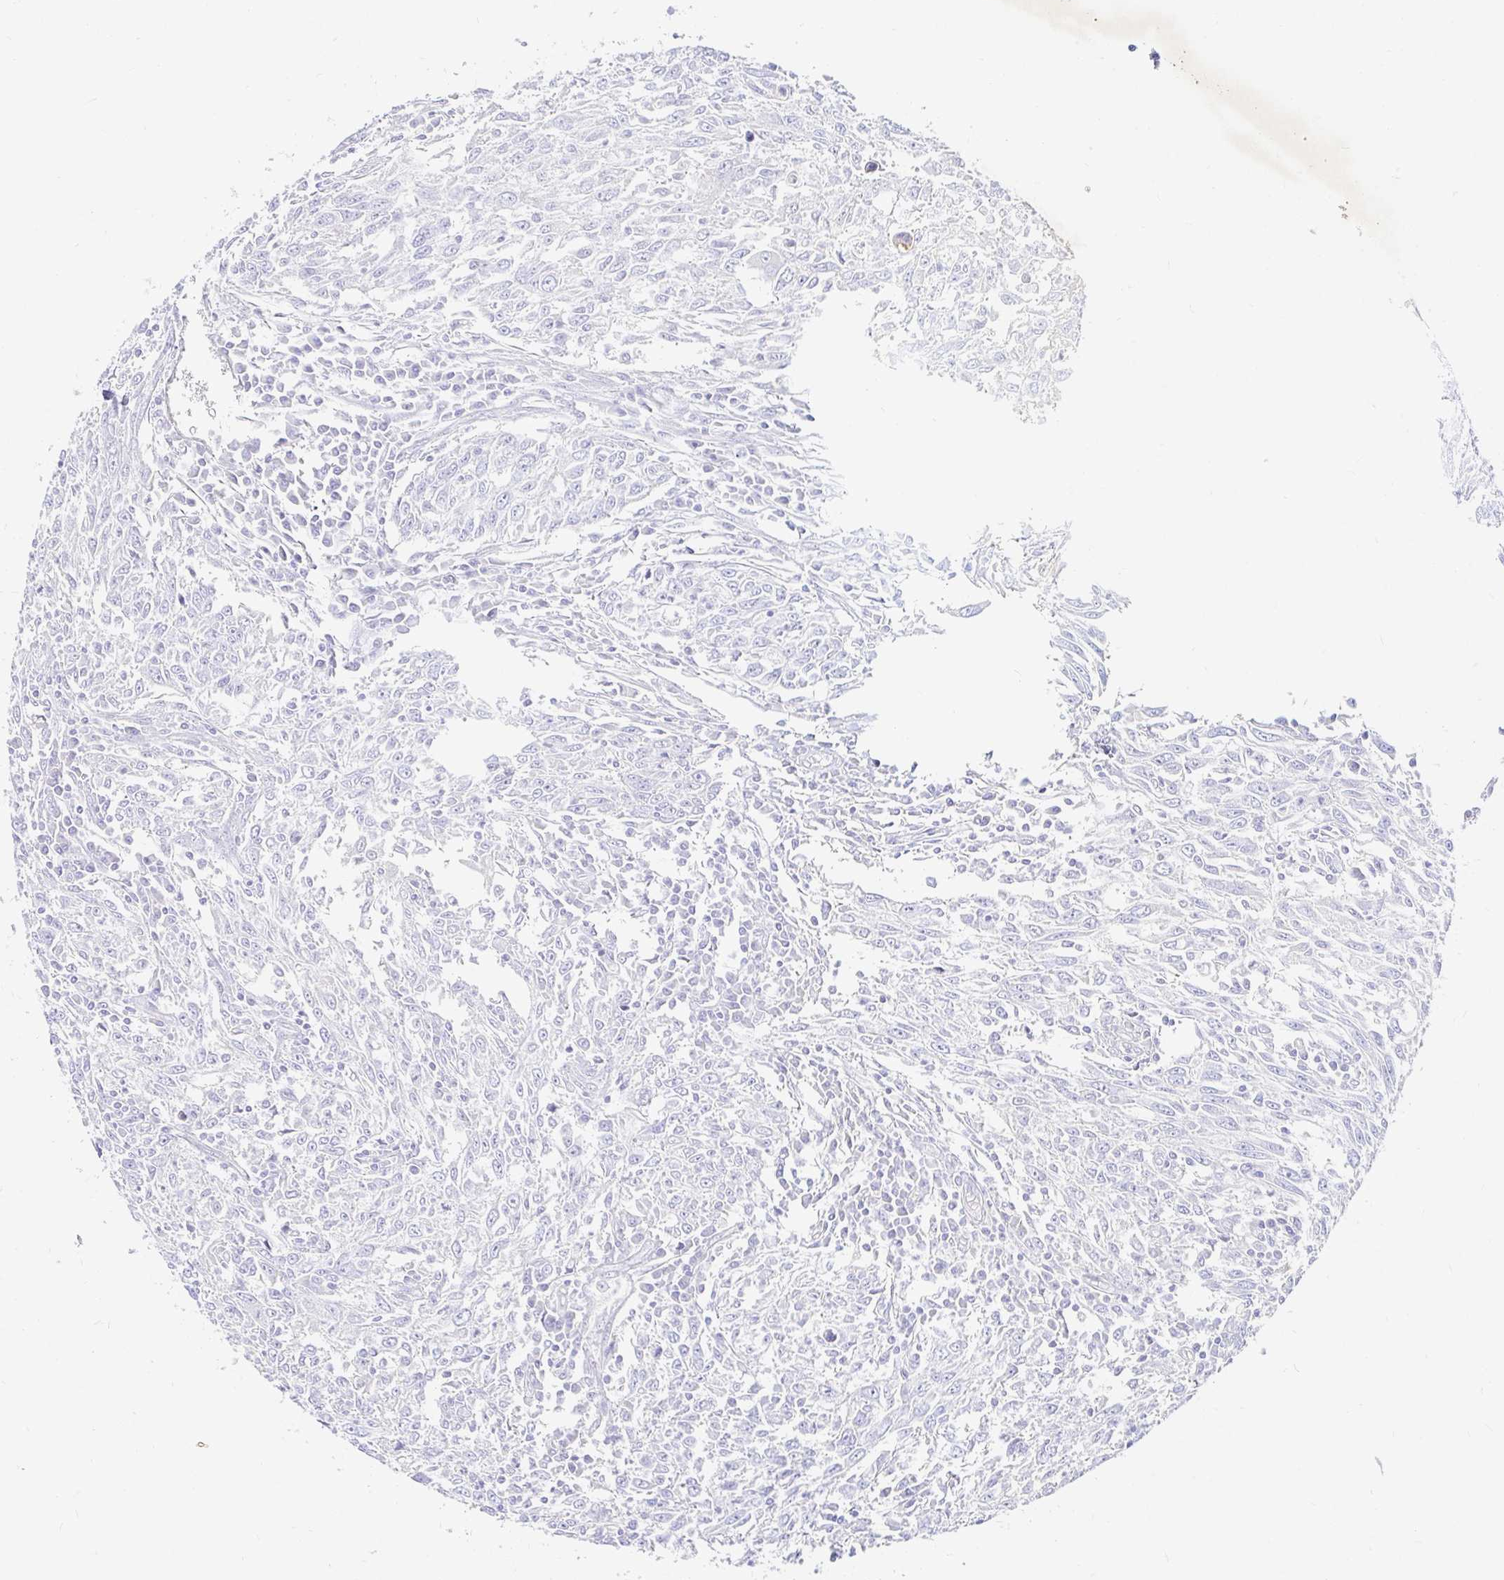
{"staining": {"intensity": "negative", "quantity": "none", "location": "none"}, "tissue": "breast cancer", "cell_type": "Tumor cells", "image_type": "cancer", "snomed": [{"axis": "morphology", "description": "Duct carcinoma"}, {"axis": "topography", "description": "Breast"}], "caption": "Immunohistochemistry of human breast cancer (invasive ductal carcinoma) reveals no positivity in tumor cells.", "gene": "NR2E1", "patient": {"sex": "female", "age": 50}}